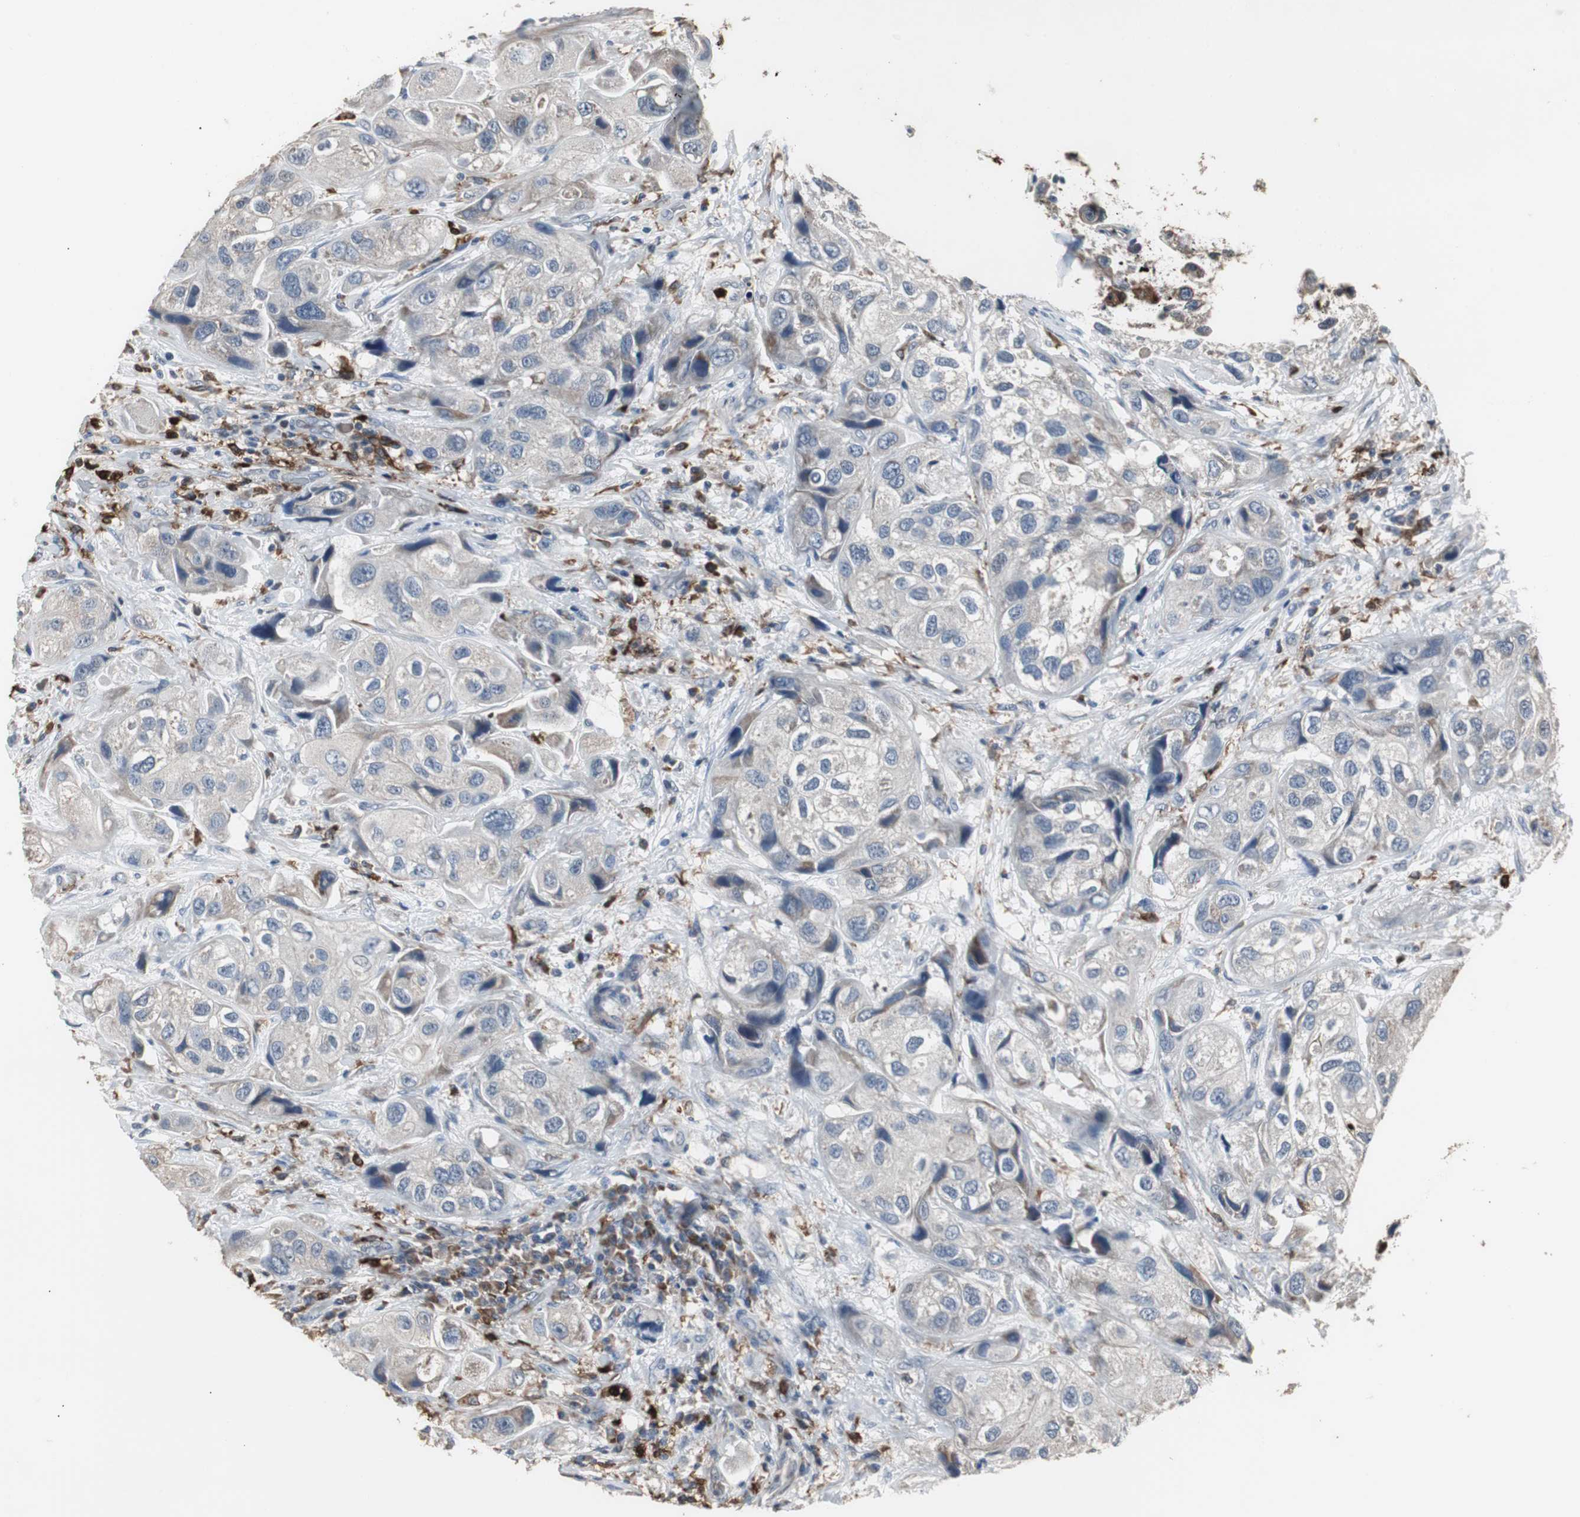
{"staining": {"intensity": "negative", "quantity": "none", "location": "none"}, "tissue": "urothelial cancer", "cell_type": "Tumor cells", "image_type": "cancer", "snomed": [{"axis": "morphology", "description": "Urothelial carcinoma, High grade"}, {"axis": "topography", "description": "Urinary bladder"}], "caption": "Tumor cells show no significant positivity in urothelial carcinoma (high-grade).", "gene": "NCF2", "patient": {"sex": "female", "age": 64}}